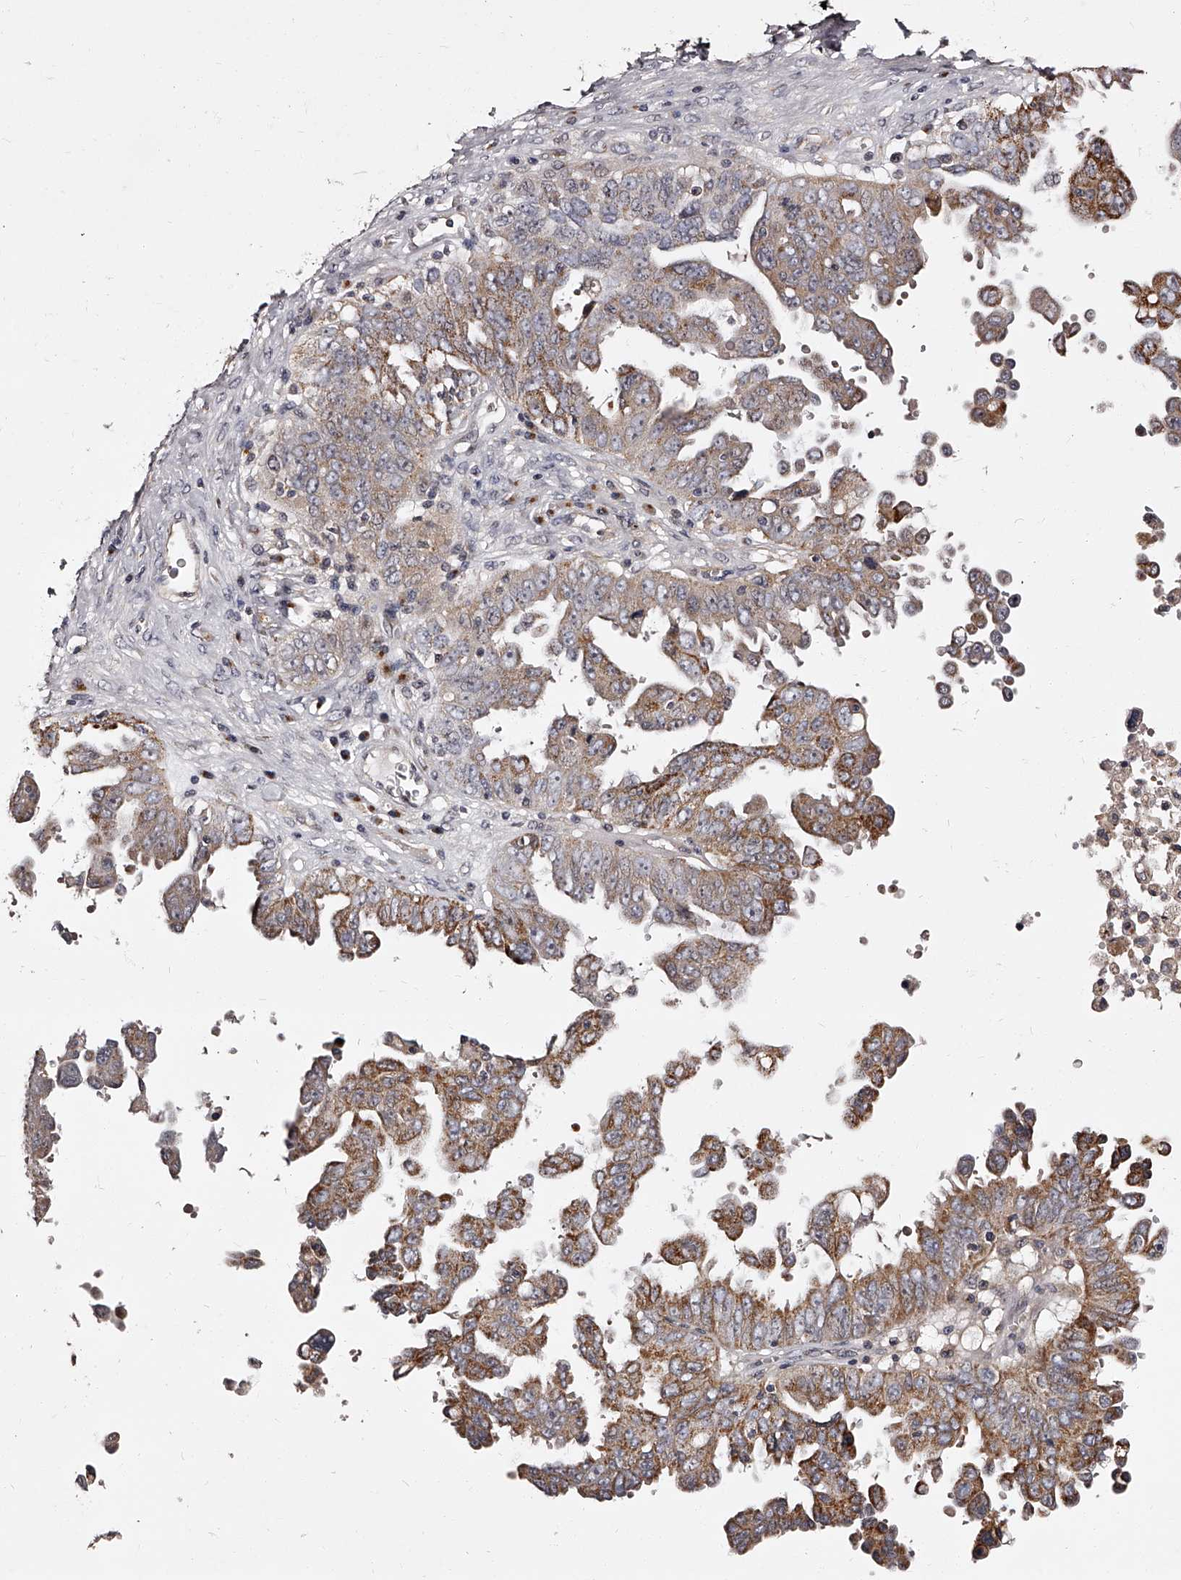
{"staining": {"intensity": "strong", "quantity": "25%-75%", "location": "cytoplasmic/membranous"}, "tissue": "ovarian cancer", "cell_type": "Tumor cells", "image_type": "cancer", "snomed": [{"axis": "morphology", "description": "Carcinoma, endometroid"}, {"axis": "topography", "description": "Ovary"}], "caption": "Strong cytoplasmic/membranous staining for a protein is present in about 25%-75% of tumor cells of ovarian cancer (endometroid carcinoma) using immunohistochemistry.", "gene": "RSC1A1", "patient": {"sex": "female", "age": 62}}